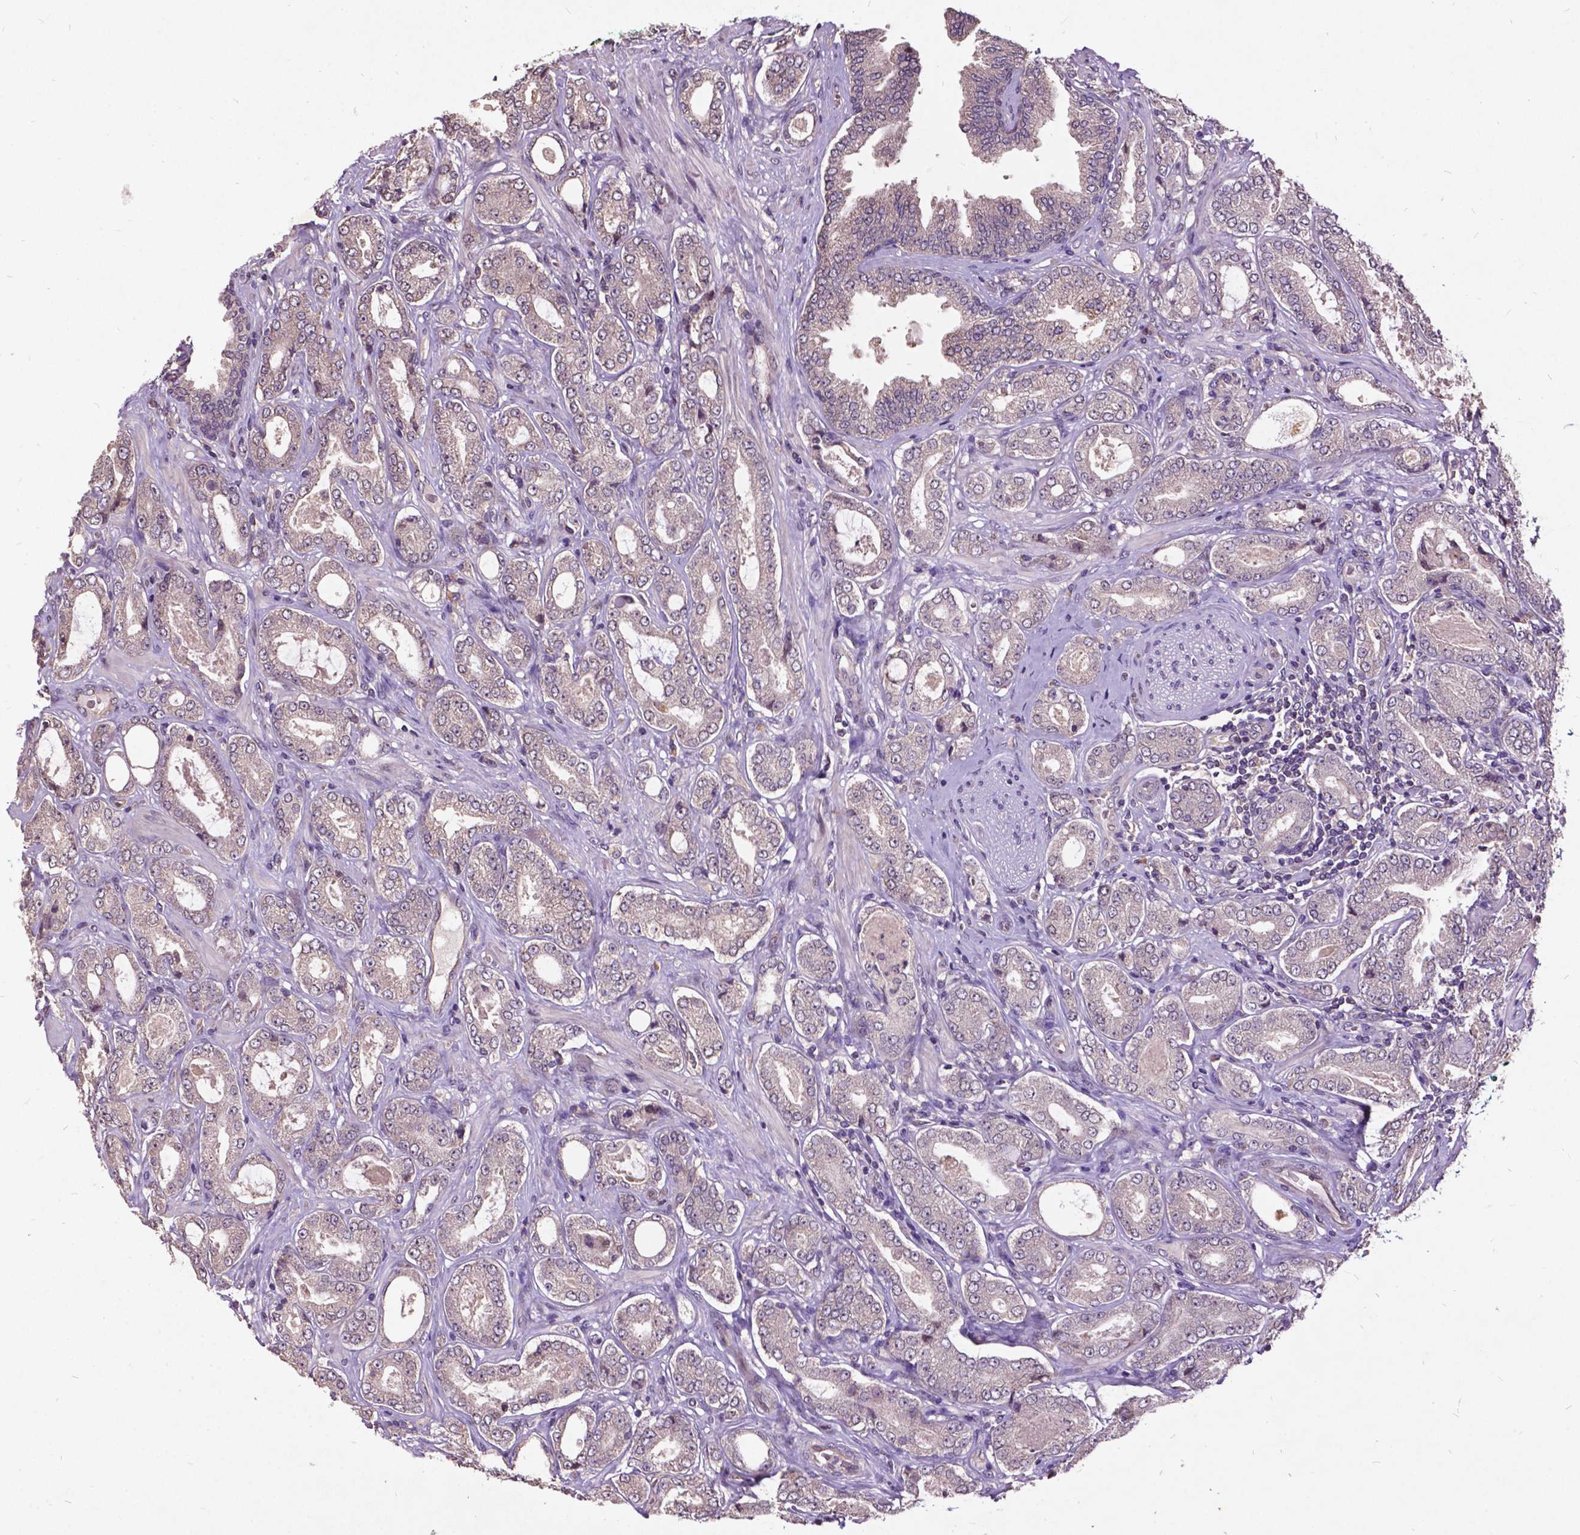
{"staining": {"intensity": "negative", "quantity": "none", "location": "none"}, "tissue": "prostate cancer", "cell_type": "Tumor cells", "image_type": "cancer", "snomed": [{"axis": "morphology", "description": "Adenocarcinoma, NOS"}, {"axis": "topography", "description": "Prostate"}], "caption": "An IHC image of prostate cancer is shown. There is no staining in tumor cells of prostate cancer.", "gene": "AP1S3", "patient": {"sex": "male", "age": 64}}